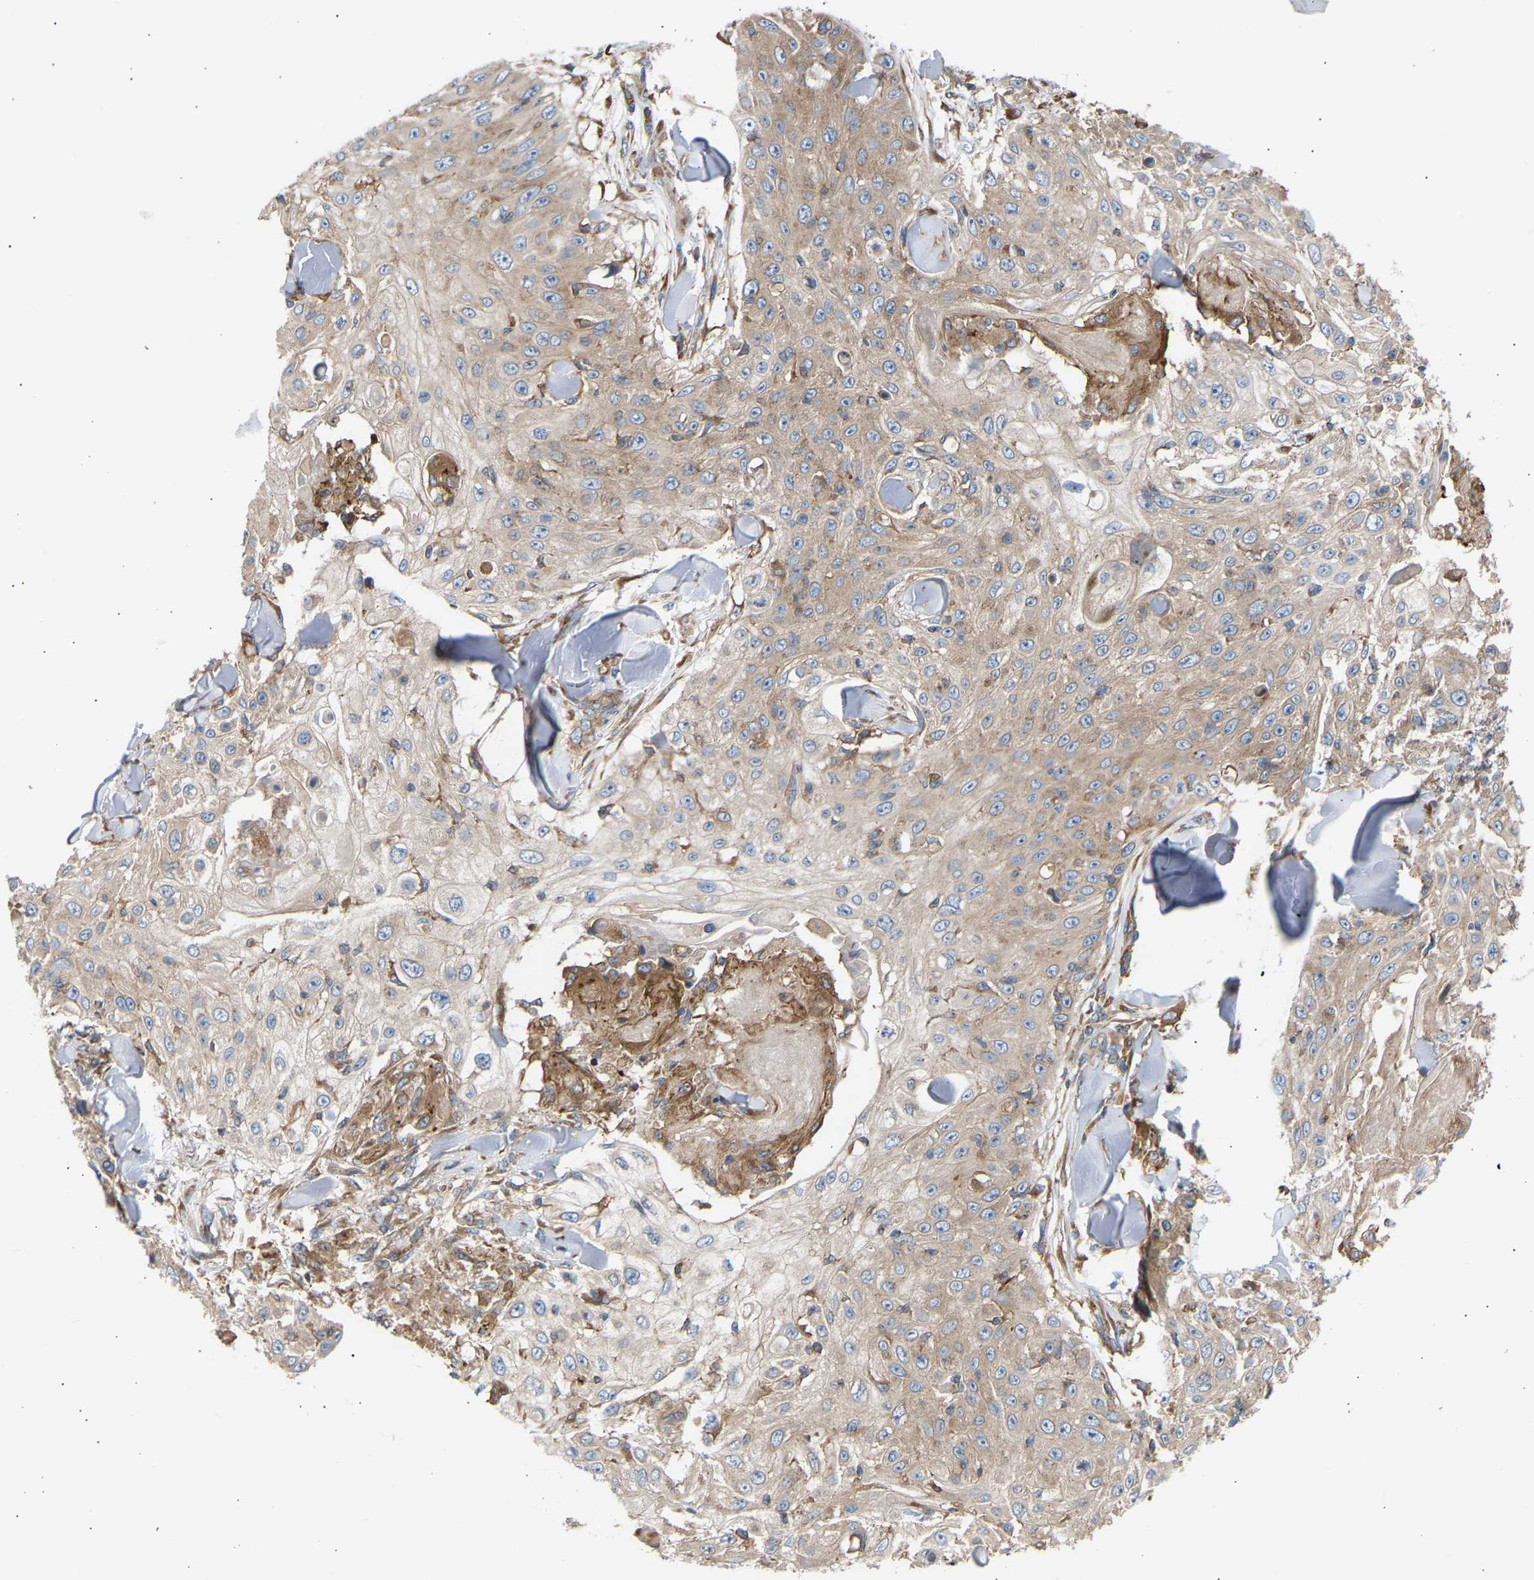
{"staining": {"intensity": "weak", "quantity": ">75%", "location": "cytoplasmic/membranous"}, "tissue": "skin cancer", "cell_type": "Tumor cells", "image_type": "cancer", "snomed": [{"axis": "morphology", "description": "Squamous cell carcinoma, NOS"}, {"axis": "topography", "description": "Skin"}], "caption": "Immunohistochemistry (DAB (3,3'-diaminobenzidine)) staining of squamous cell carcinoma (skin) exhibits weak cytoplasmic/membranous protein staining in approximately >75% of tumor cells.", "gene": "GCN1", "patient": {"sex": "male", "age": 86}}